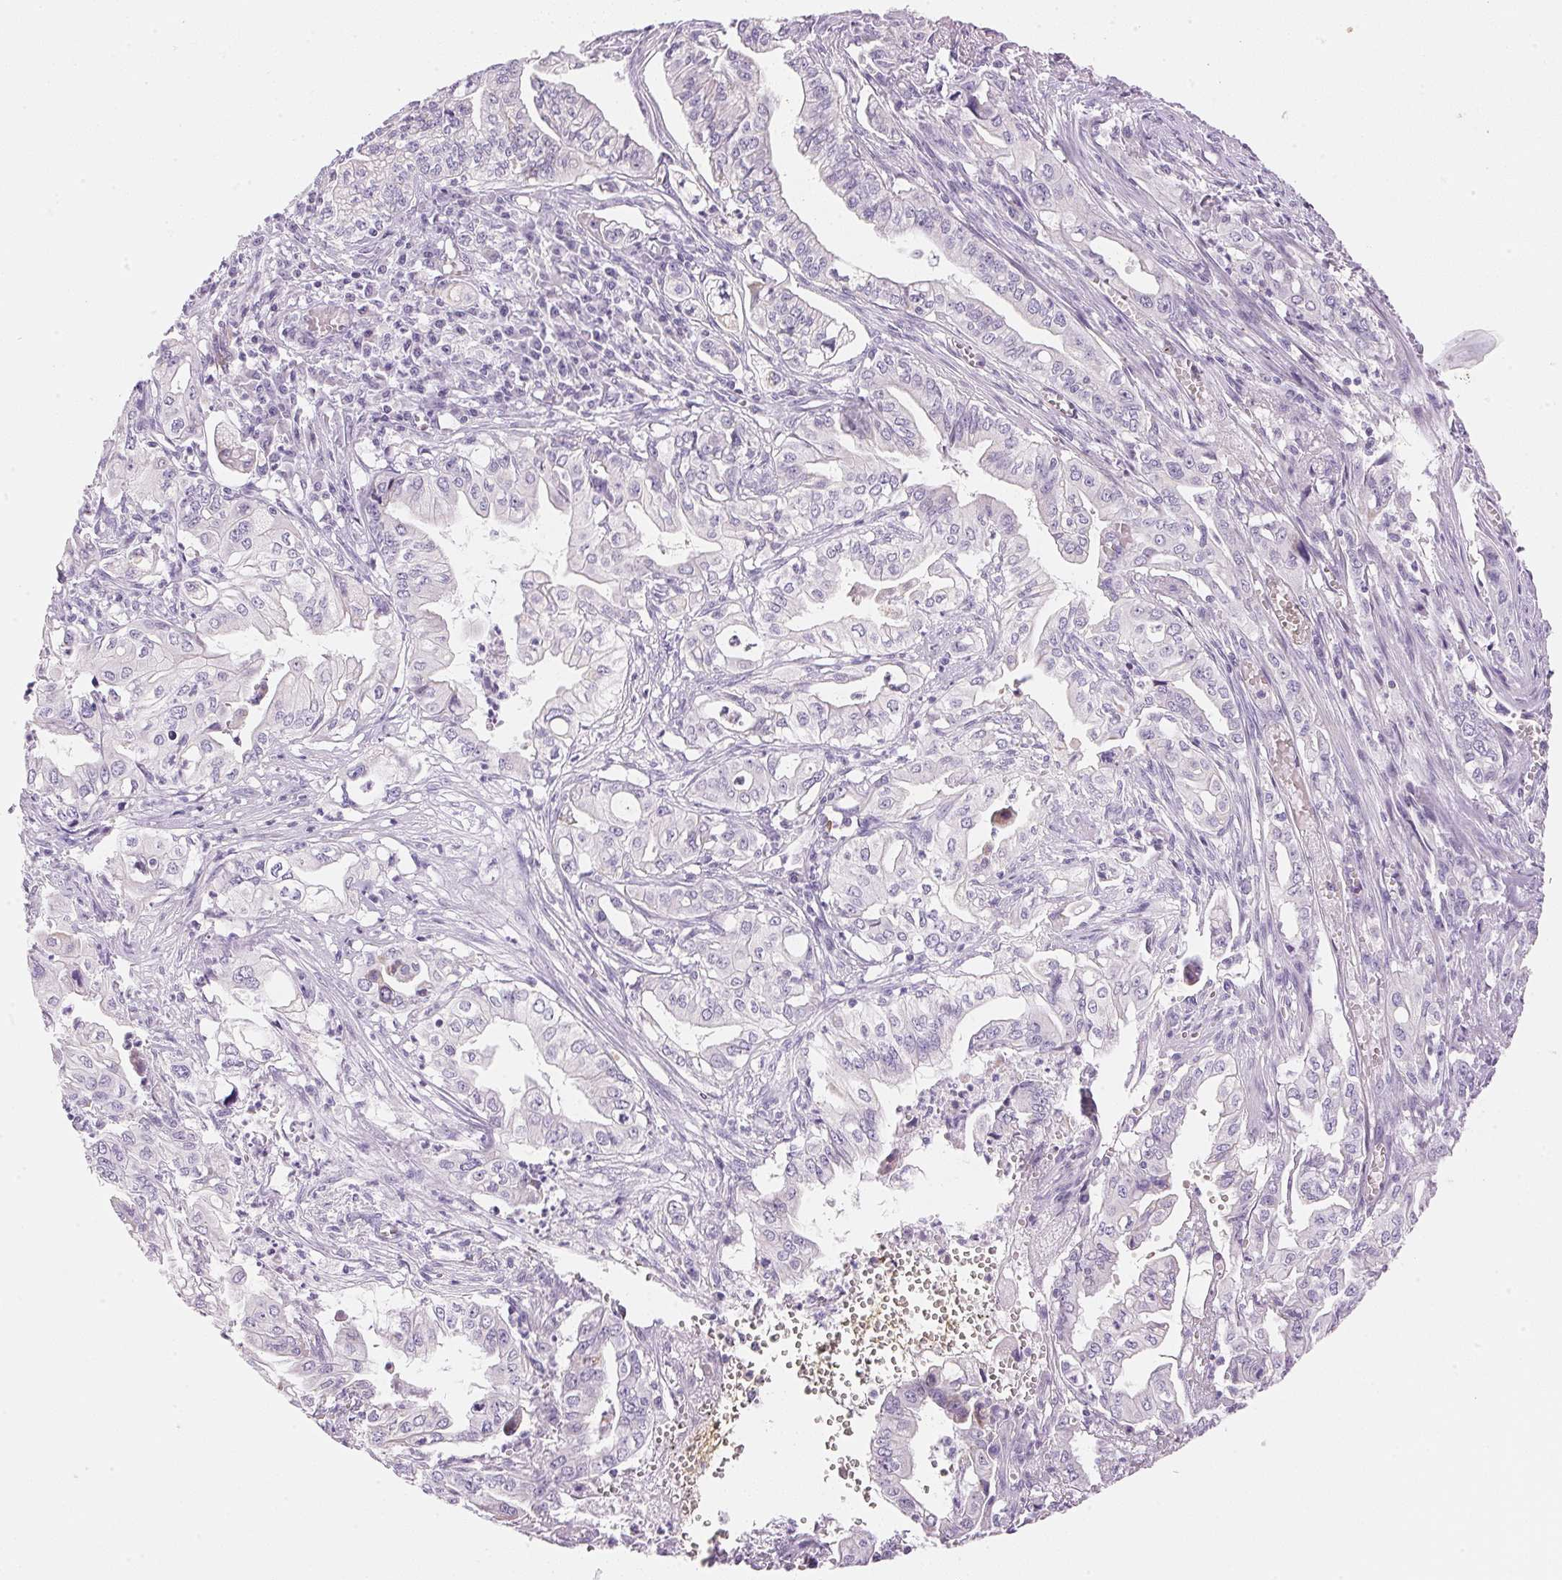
{"staining": {"intensity": "negative", "quantity": "none", "location": "none"}, "tissue": "pancreatic cancer", "cell_type": "Tumor cells", "image_type": "cancer", "snomed": [{"axis": "morphology", "description": "Adenocarcinoma, NOS"}, {"axis": "topography", "description": "Pancreas"}], "caption": "High power microscopy image of an IHC histopathology image of pancreatic cancer (adenocarcinoma), revealing no significant positivity in tumor cells.", "gene": "CYP11B1", "patient": {"sex": "male", "age": 68}}